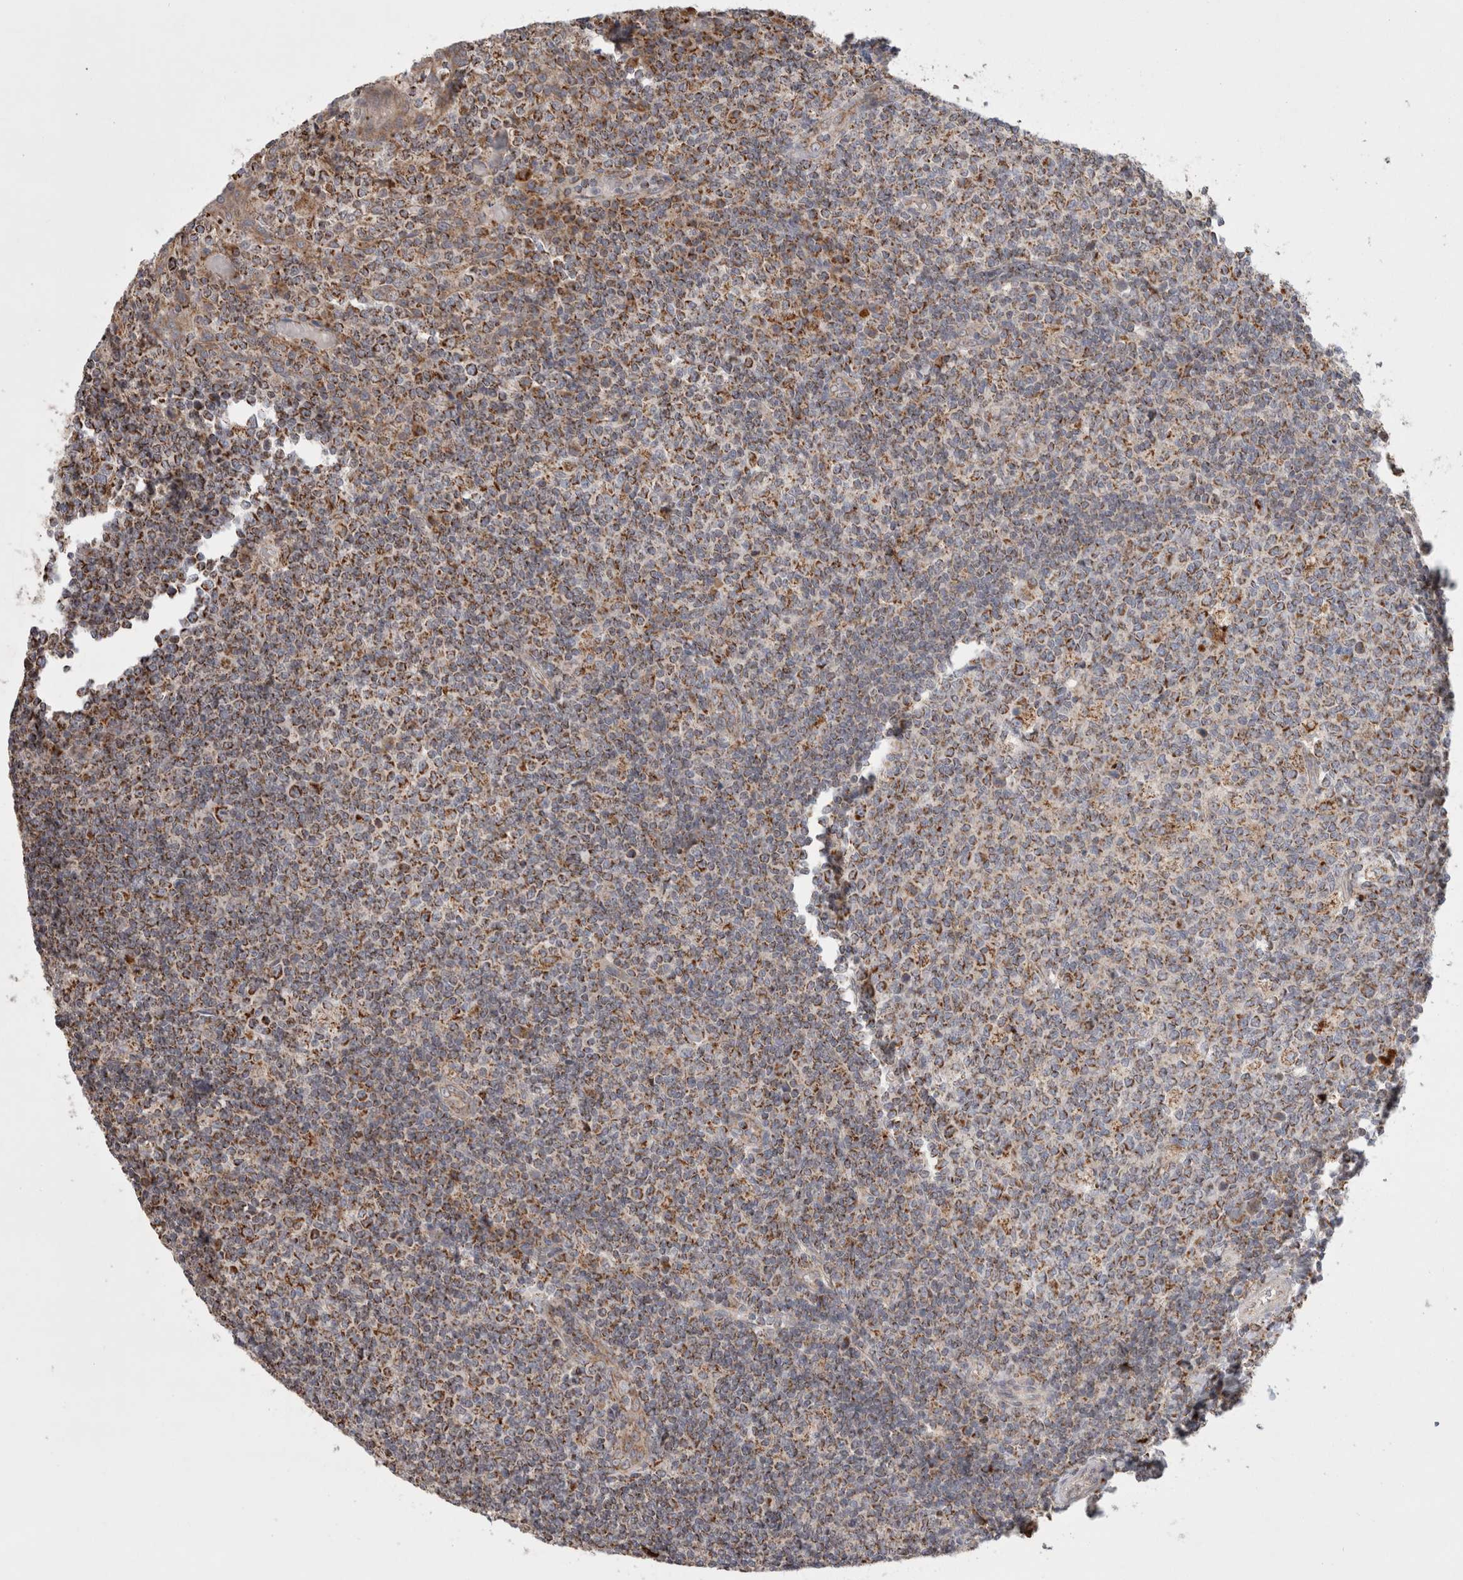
{"staining": {"intensity": "moderate", "quantity": ">75%", "location": "cytoplasmic/membranous"}, "tissue": "tonsil", "cell_type": "Germinal center cells", "image_type": "normal", "snomed": [{"axis": "morphology", "description": "Normal tissue, NOS"}, {"axis": "topography", "description": "Tonsil"}], "caption": "This micrograph reveals IHC staining of benign tonsil, with medium moderate cytoplasmic/membranous expression in about >75% of germinal center cells.", "gene": "HROB", "patient": {"sex": "female", "age": 19}}